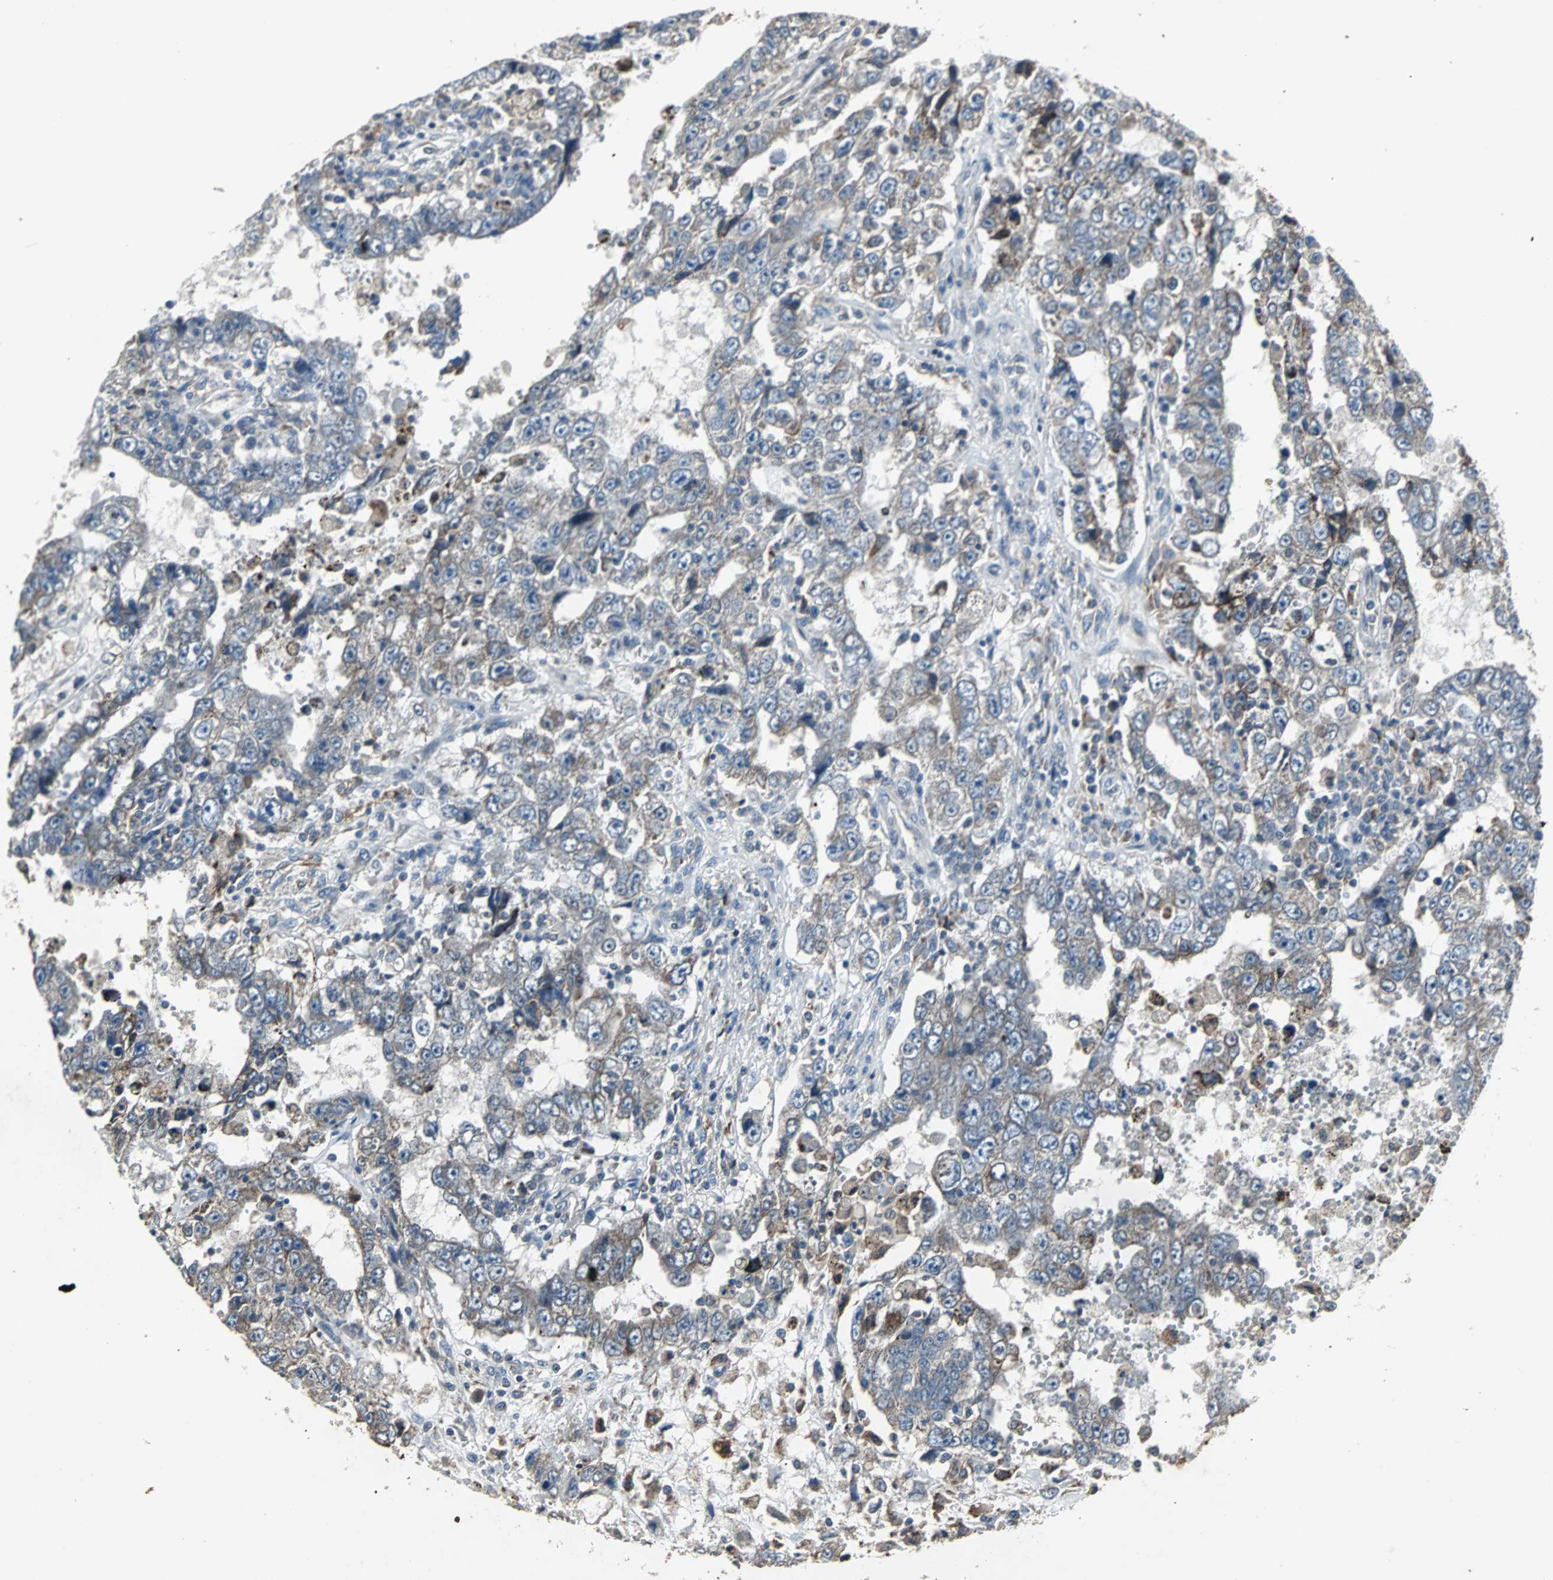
{"staining": {"intensity": "weak", "quantity": "<25%", "location": "cytoplasmic/membranous"}, "tissue": "testis cancer", "cell_type": "Tumor cells", "image_type": "cancer", "snomed": [{"axis": "morphology", "description": "Carcinoma, Embryonal, NOS"}, {"axis": "topography", "description": "Testis"}], "caption": "High magnification brightfield microscopy of embryonal carcinoma (testis) stained with DAB (brown) and counterstained with hematoxylin (blue): tumor cells show no significant positivity.", "gene": "SOS1", "patient": {"sex": "male", "age": 26}}